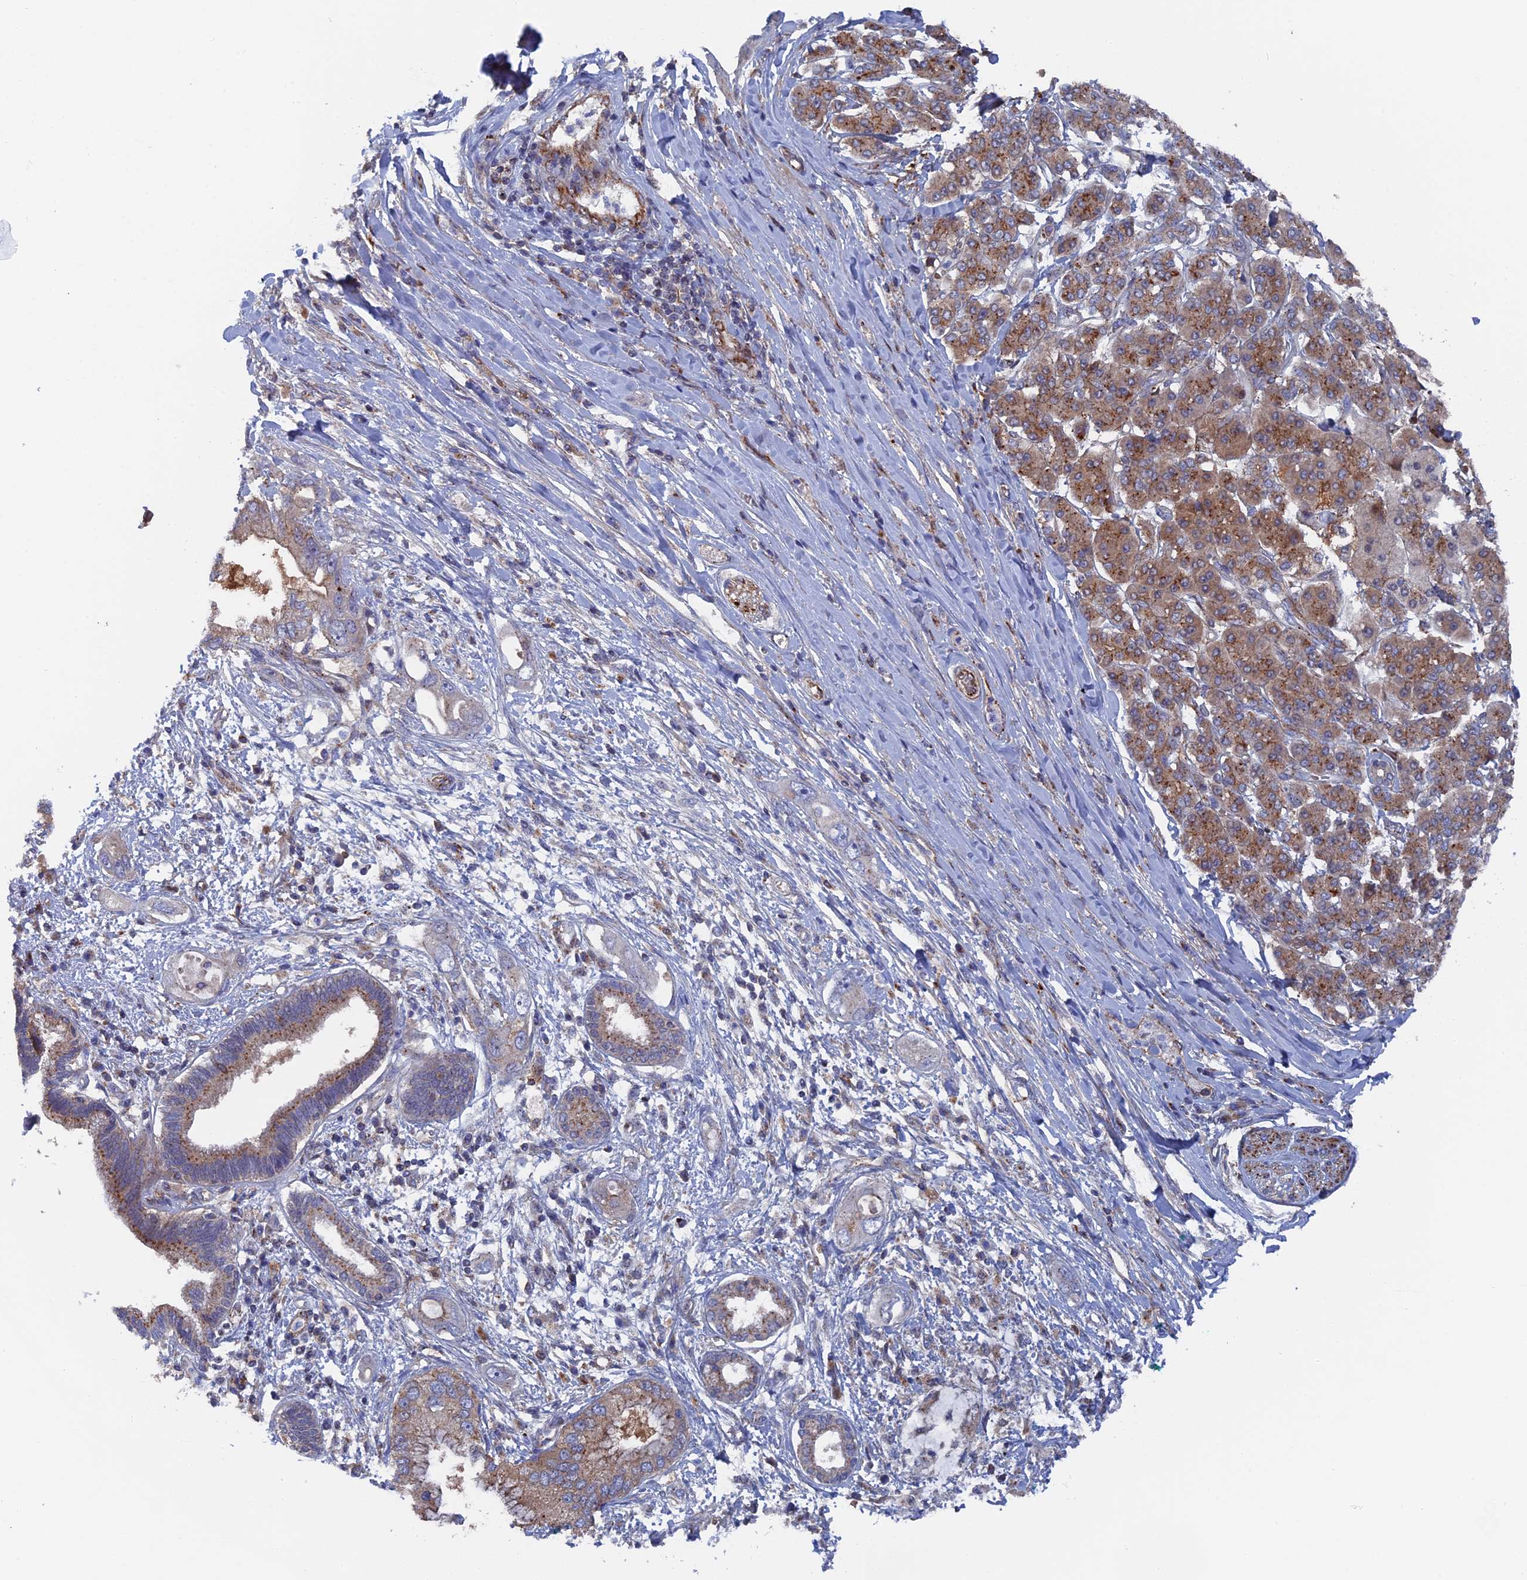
{"staining": {"intensity": "moderate", "quantity": "25%-75%", "location": "cytoplasmic/membranous"}, "tissue": "pancreatic cancer", "cell_type": "Tumor cells", "image_type": "cancer", "snomed": [{"axis": "morphology", "description": "Inflammation, NOS"}, {"axis": "morphology", "description": "Adenocarcinoma, NOS"}, {"axis": "topography", "description": "Pancreas"}], "caption": "Immunohistochemistry (IHC) photomicrograph of human pancreatic adenocarcinoma stained for a protein (brown), which reveals medium levels of moderate cytoplasmic/membranous positivity in approximately 25%-75% of tumor cells.", "gene": "SMG9", "patient": {"sex": "female", "age": 56}}